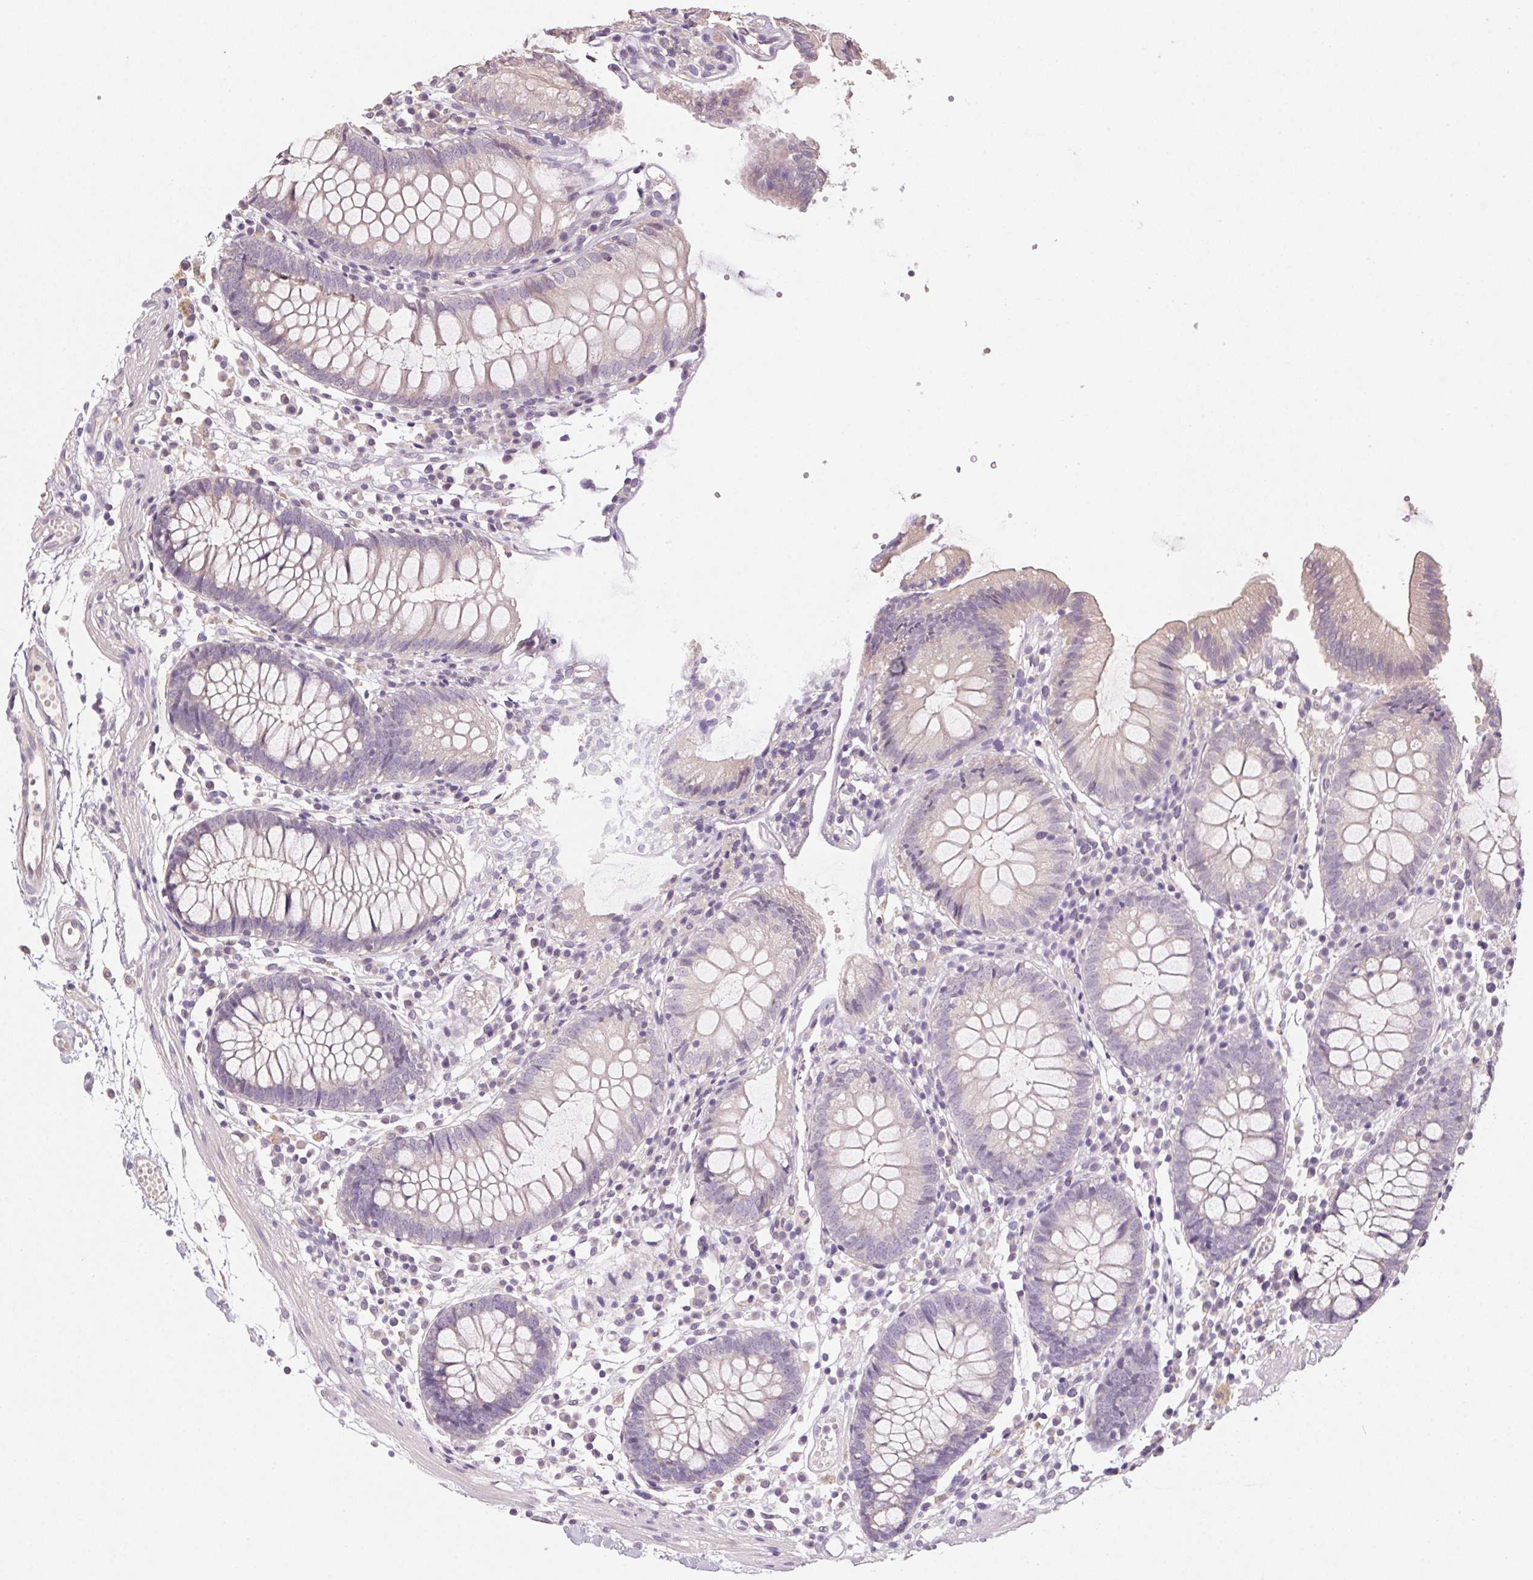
{"staining": {"intensity": "negative", "quantity": "none", "location": "none"}, "tissue": "colon", "cell_type": "Endothelial cells", "image_type": "normal", "snomed": [{"axis": "morphology", "description": "Normal tissue, NOS"}, {"axis": "morphology", "description": "Adenocarcinoma, NOS"}, {"axis": "topography", "description": "Colon"}], "caption": "IHC of benign human colon exhibits no positivity in endothelial cells. (Stains: DAB immunohistochemistry with hematoxylin counter stain, Microscopy: brightfield microscopy at high magnification).", "gene": "ALDH8A1", "patient": {"sex": "male", "age": 83}}